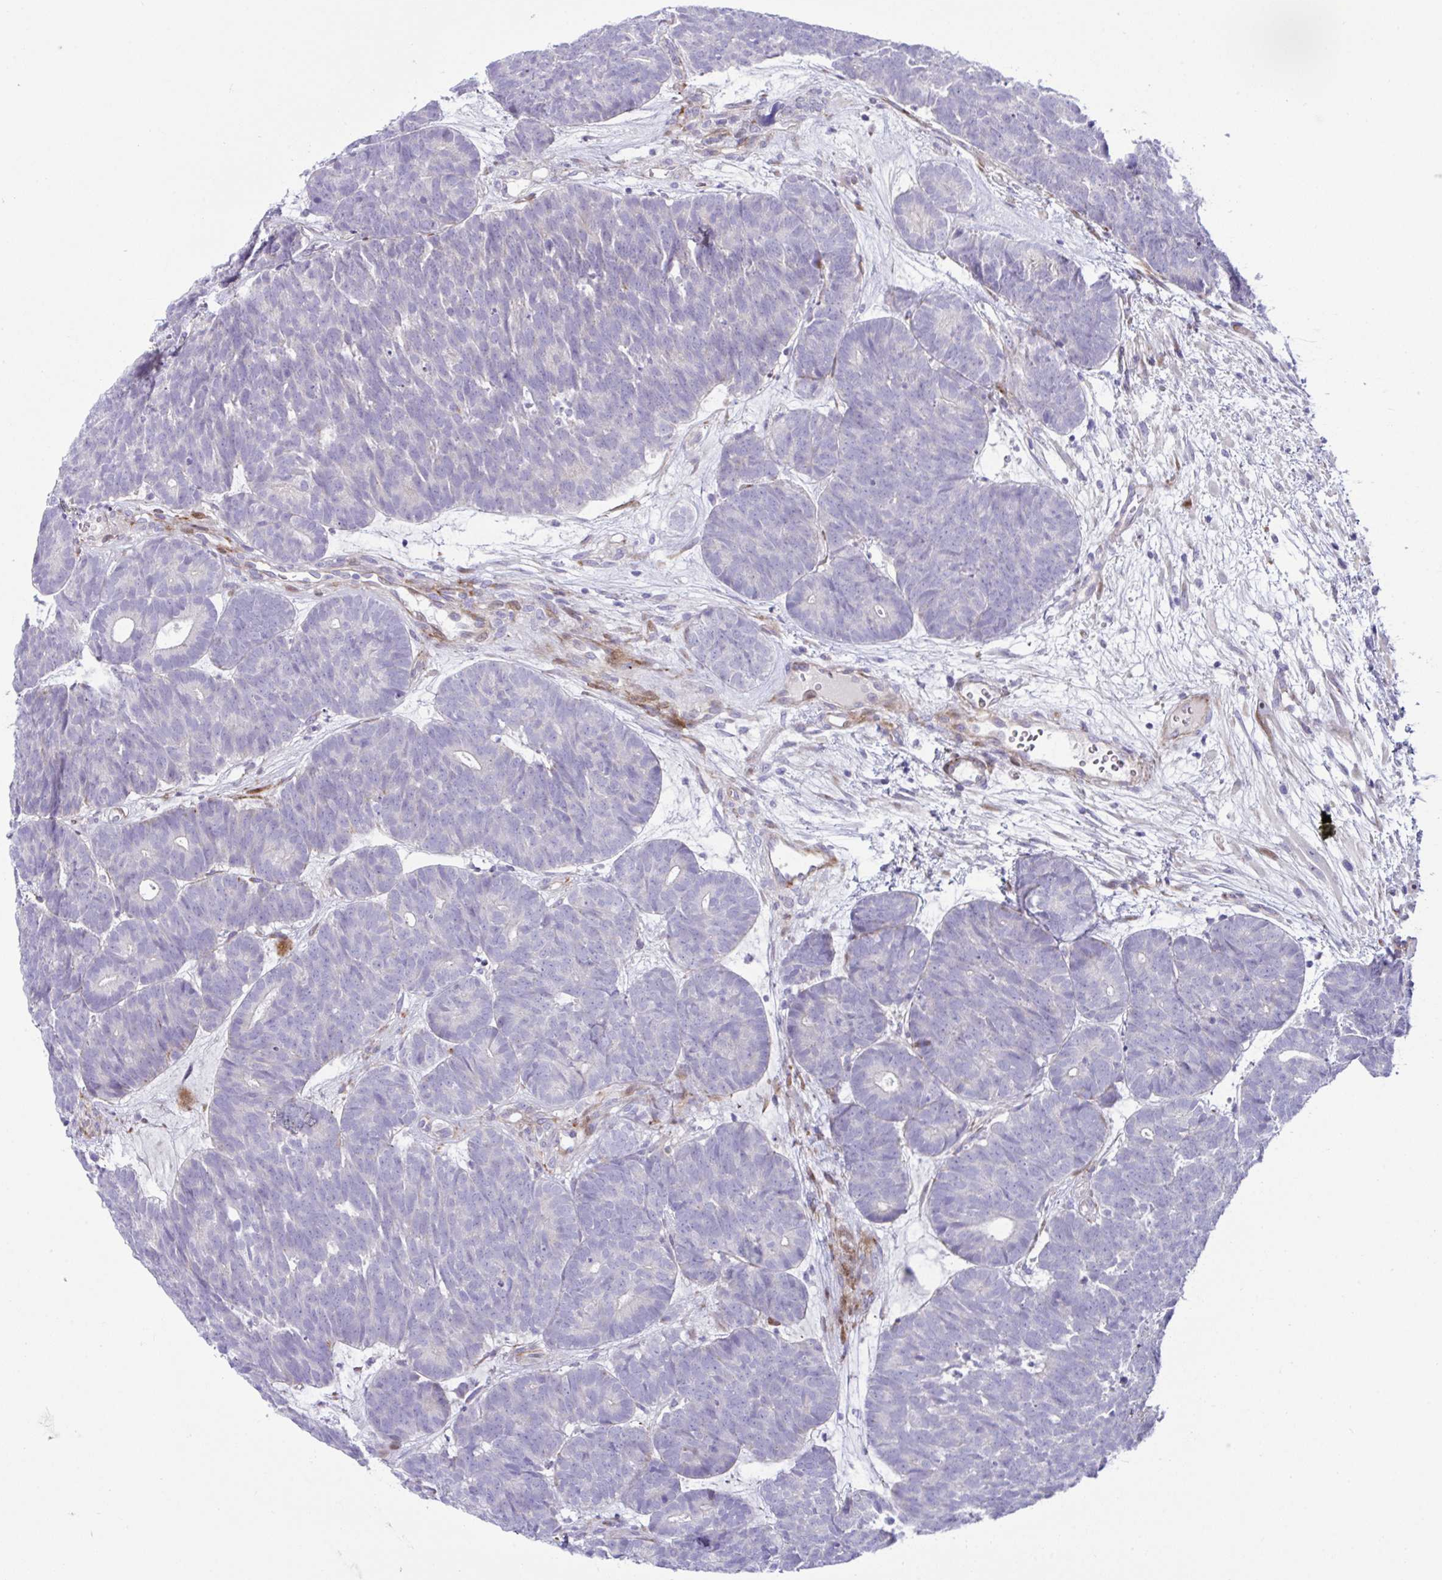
{"staining": {"intensity": "negative", "quantity": "none", "location": "none"}, "tissue": "head and neck cancer", "cell_type": "Tumor cells", "image_type": "cancer", "snomed": [{"axis": "morphology", "description": "Adenocarcinoma, NOS"}, {"axis": "topography", "description": "Head-Neck"}], "caption": "High power microscopy photomicrograph of an IHC histopathology image of head and neck cancer (adenocarcinoma), revealing no significant expression in tumor cells.", "gene": "ZNF713", "patient": {"sex": "female", "age": 81}}